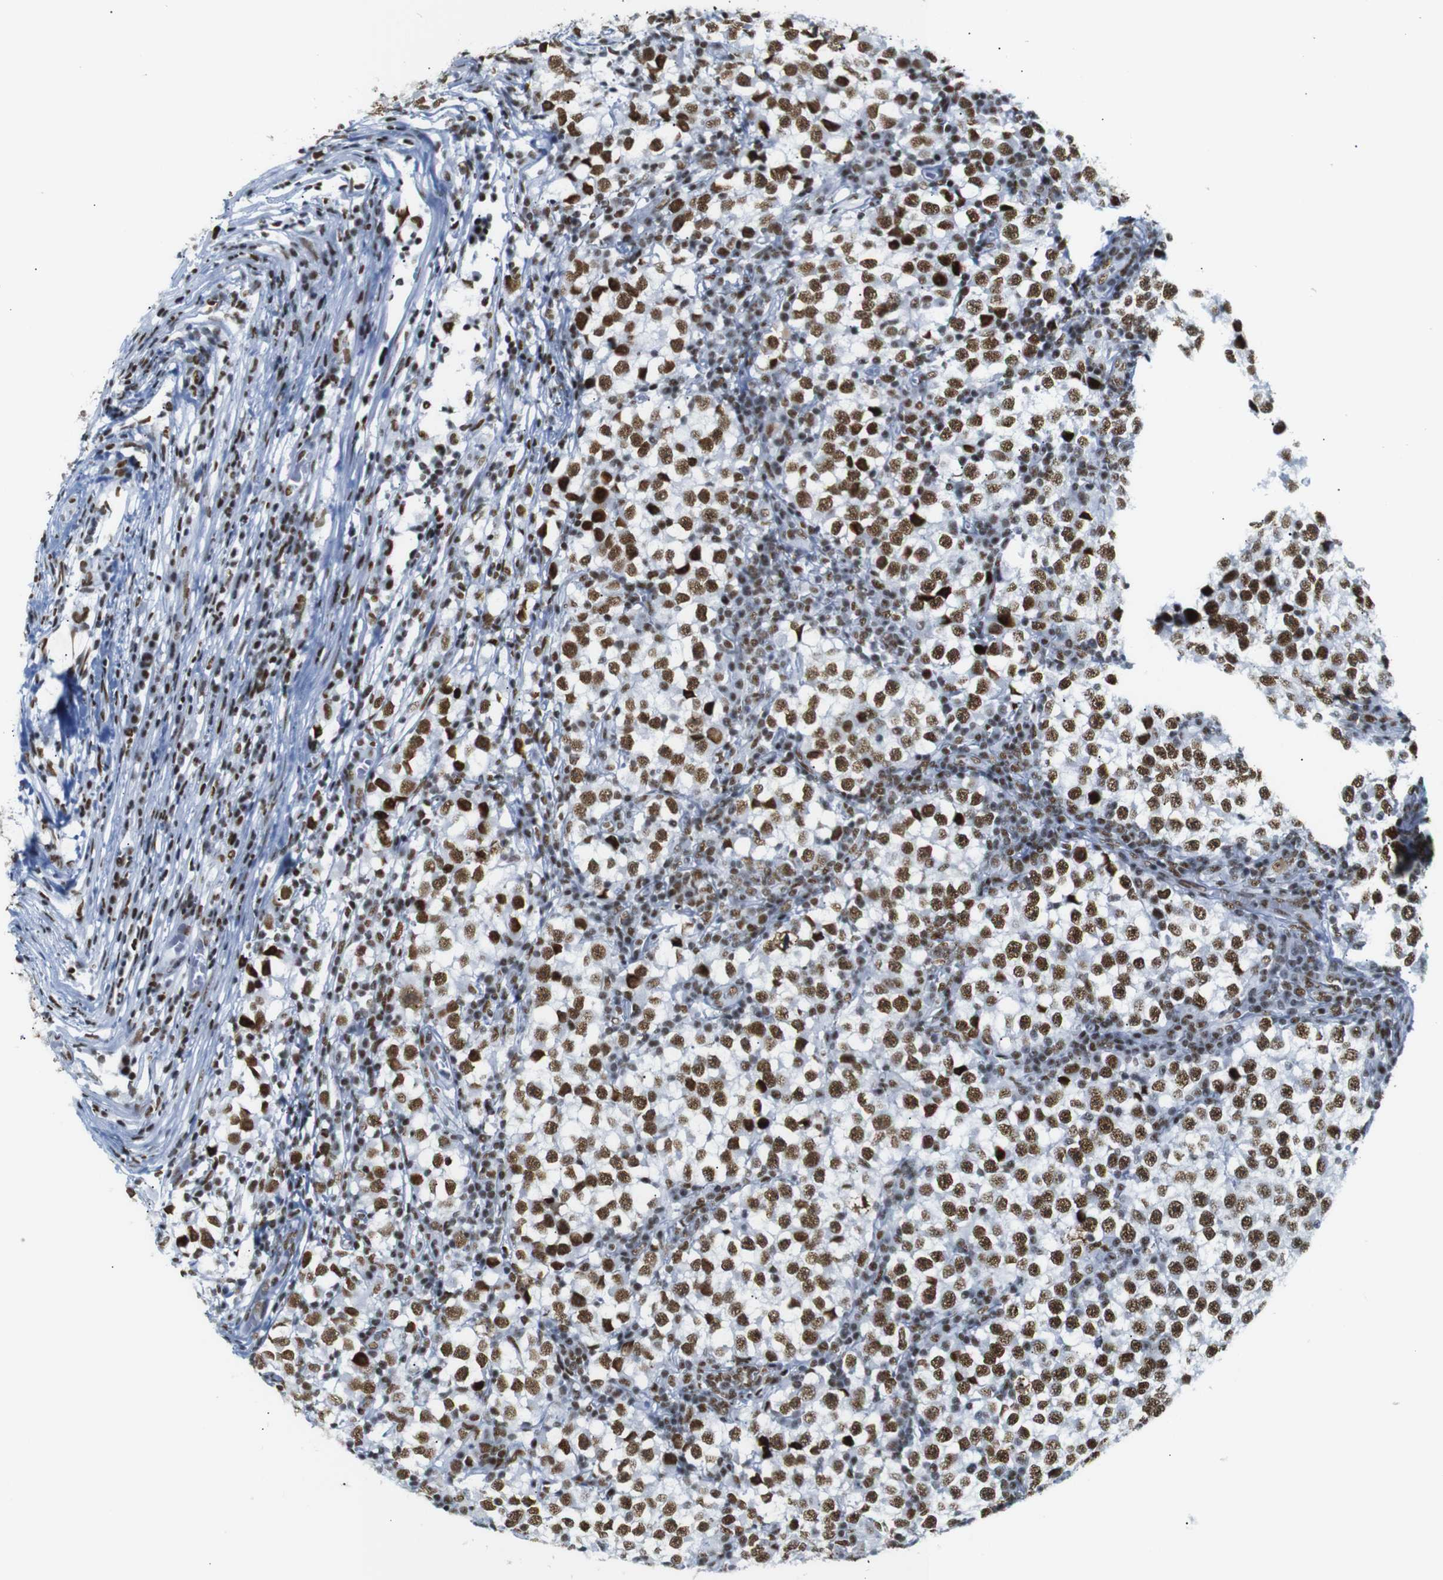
{"staining": {"intensity": "strong", "quantity": ">75%", "location": "nuclear"}, "tissue": "testis cancer", "cell_type": "Tumor cells", "image_type": "cancer", "snomed": [{"axis": "morphology", "description": "Seminoma, NOS"}, {"axis": "topography", "description": "Testis"}], "caption": "This micrograph demonstrates seminoma (testis) stained with immunohistochemistry (IHC) to label a protein in brown. The nuclear of tumor cells show strong positivity for the protein. Nuclei are counter-stained blue.", "gene": "TRA2B", "patient": {"sex": "male", "age": 65}}